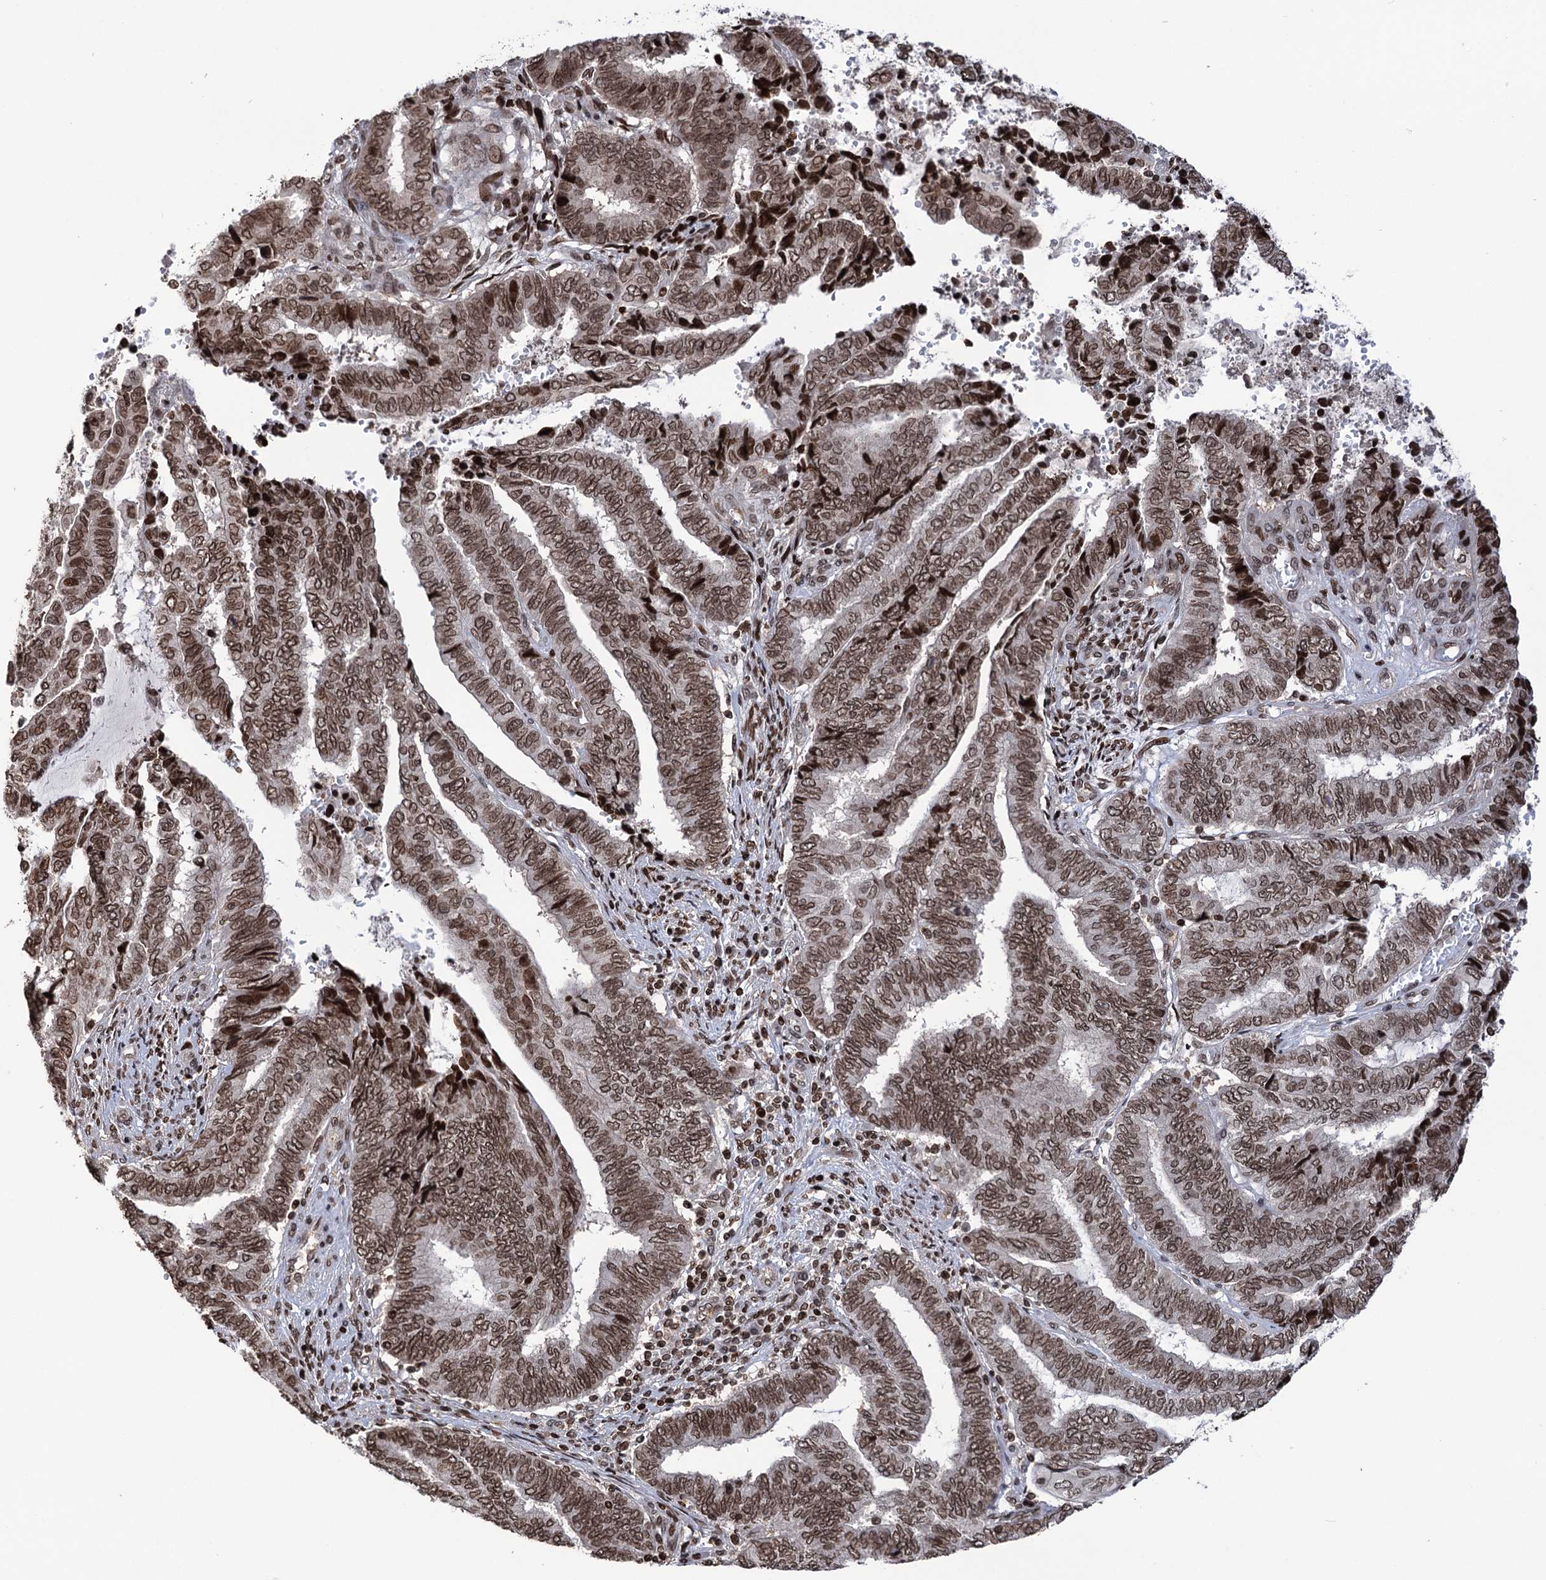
{"staining": {"intensity": "moderate", "quantity": ">75%", "location": "nuclear"}, "tissue": "endometrial cancer", "cell_type": "Tumor cells", "image_type": "cancer", "snomed": [{"axis": "morphology", "description": "Adenocarcinoma, NOS"}, {"axis": "topography", "description": "Uterus"}, {"axis": "topography", "description": "Endometrium"}], "caption": "Endometrial cancer (adenocarcinoma) was stained to show a protein in brown. There is medium levels of moderate nuclear positivity in approximately >75% of tumor cells.", "gene": "CCDC77", "patient": {"sex": "female", "age": 70}}